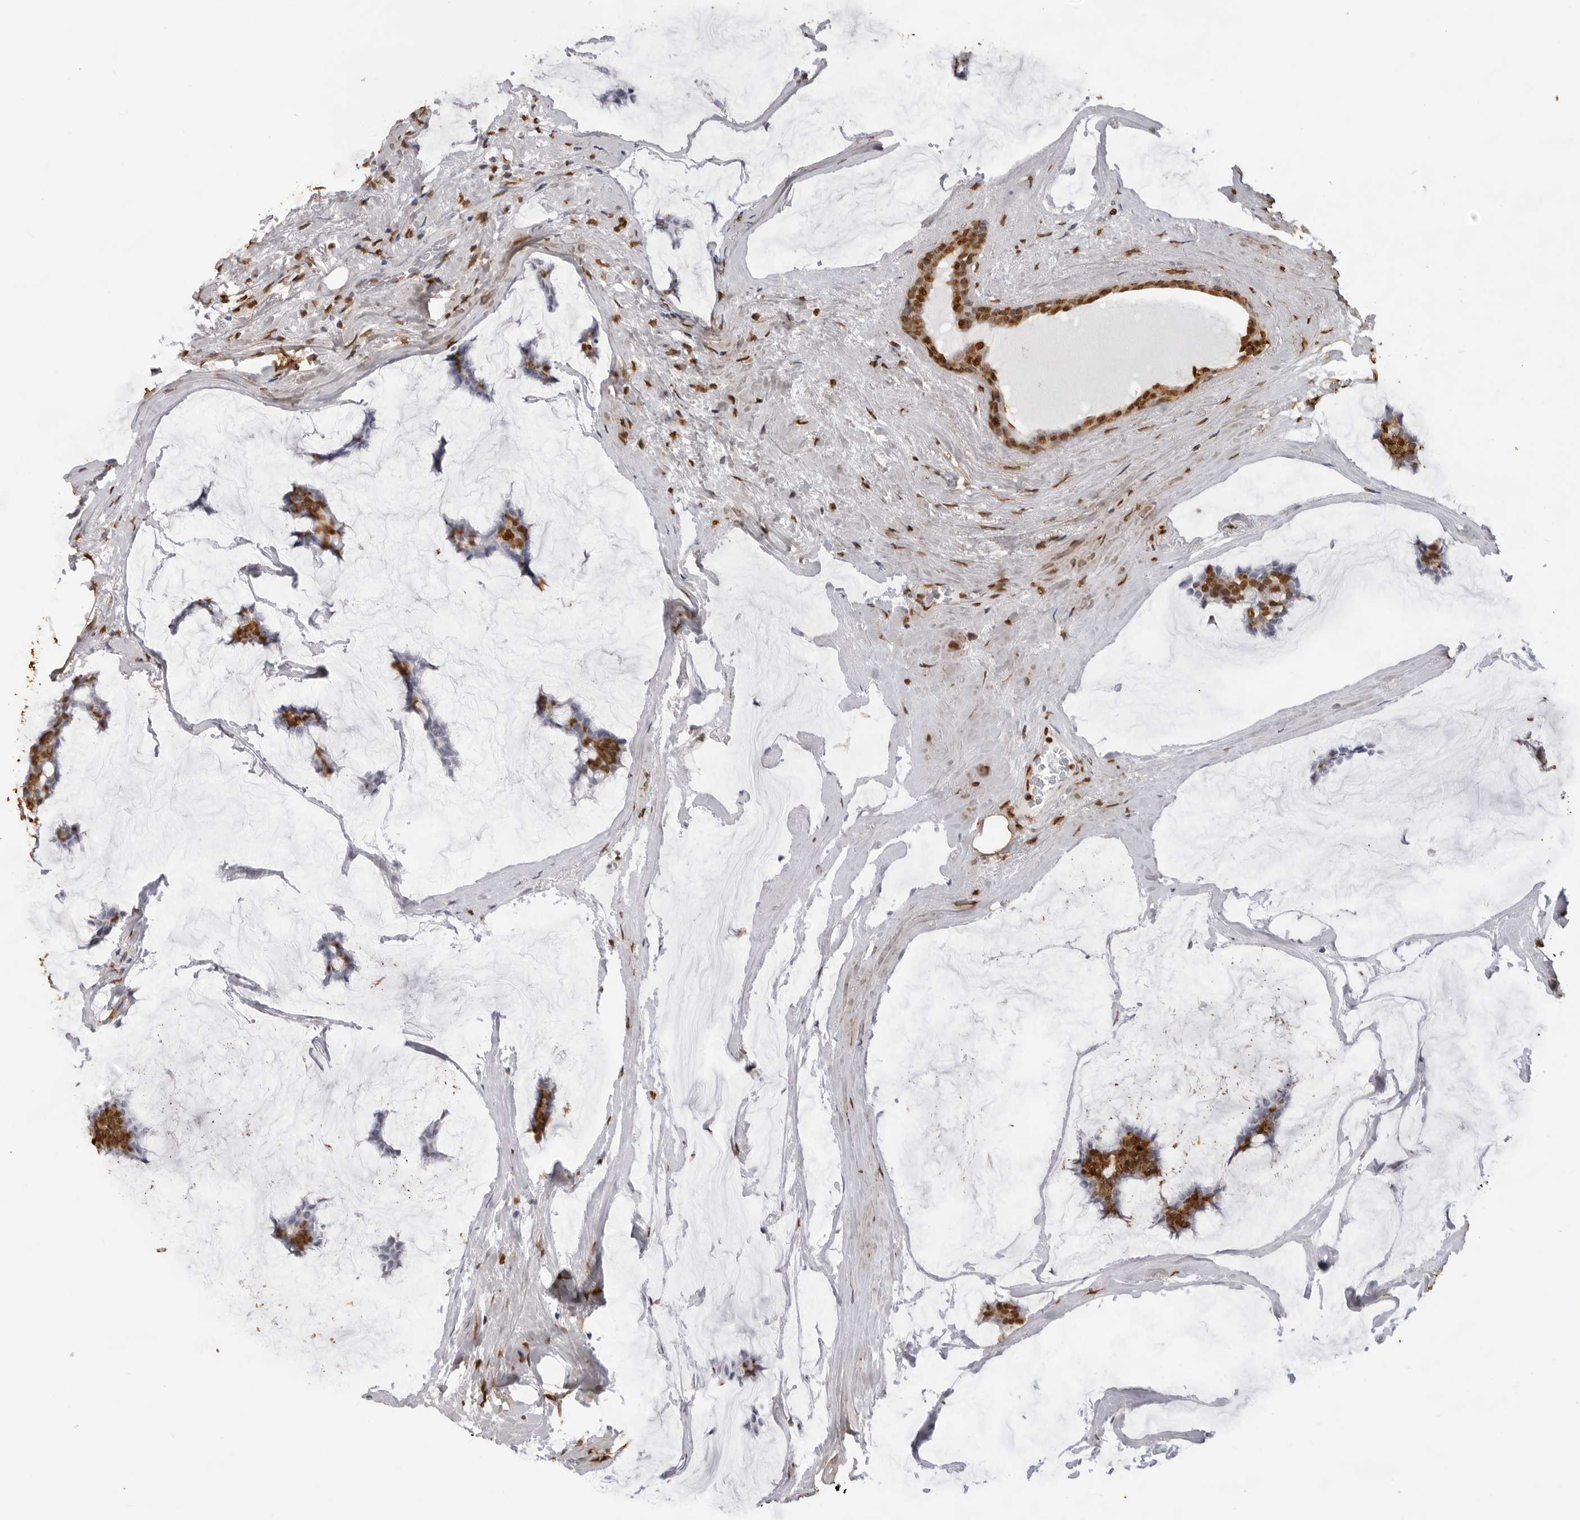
{"staining": {"intensity": "moderate", "quantity": "25%-75%", "location": "nuclear"}, "tissue": "breast cancer", "cell_type": "Tumor cells", "image_type": "cancer", "snomed": [{"axis": "morphology", "description": "Duct carcinoma"}, {"axis": "topography", "description": "Breast"}], "caption": "Breast cancer (invasive ductal carcinoma) stained with immunohistochemistry shows moderate nuclear staining in approximately 25%-75% of tumor cells. Nuclei are stained in blue.", "gene": "ZFP91", "patient": {"sex": "female", "age": 93}}